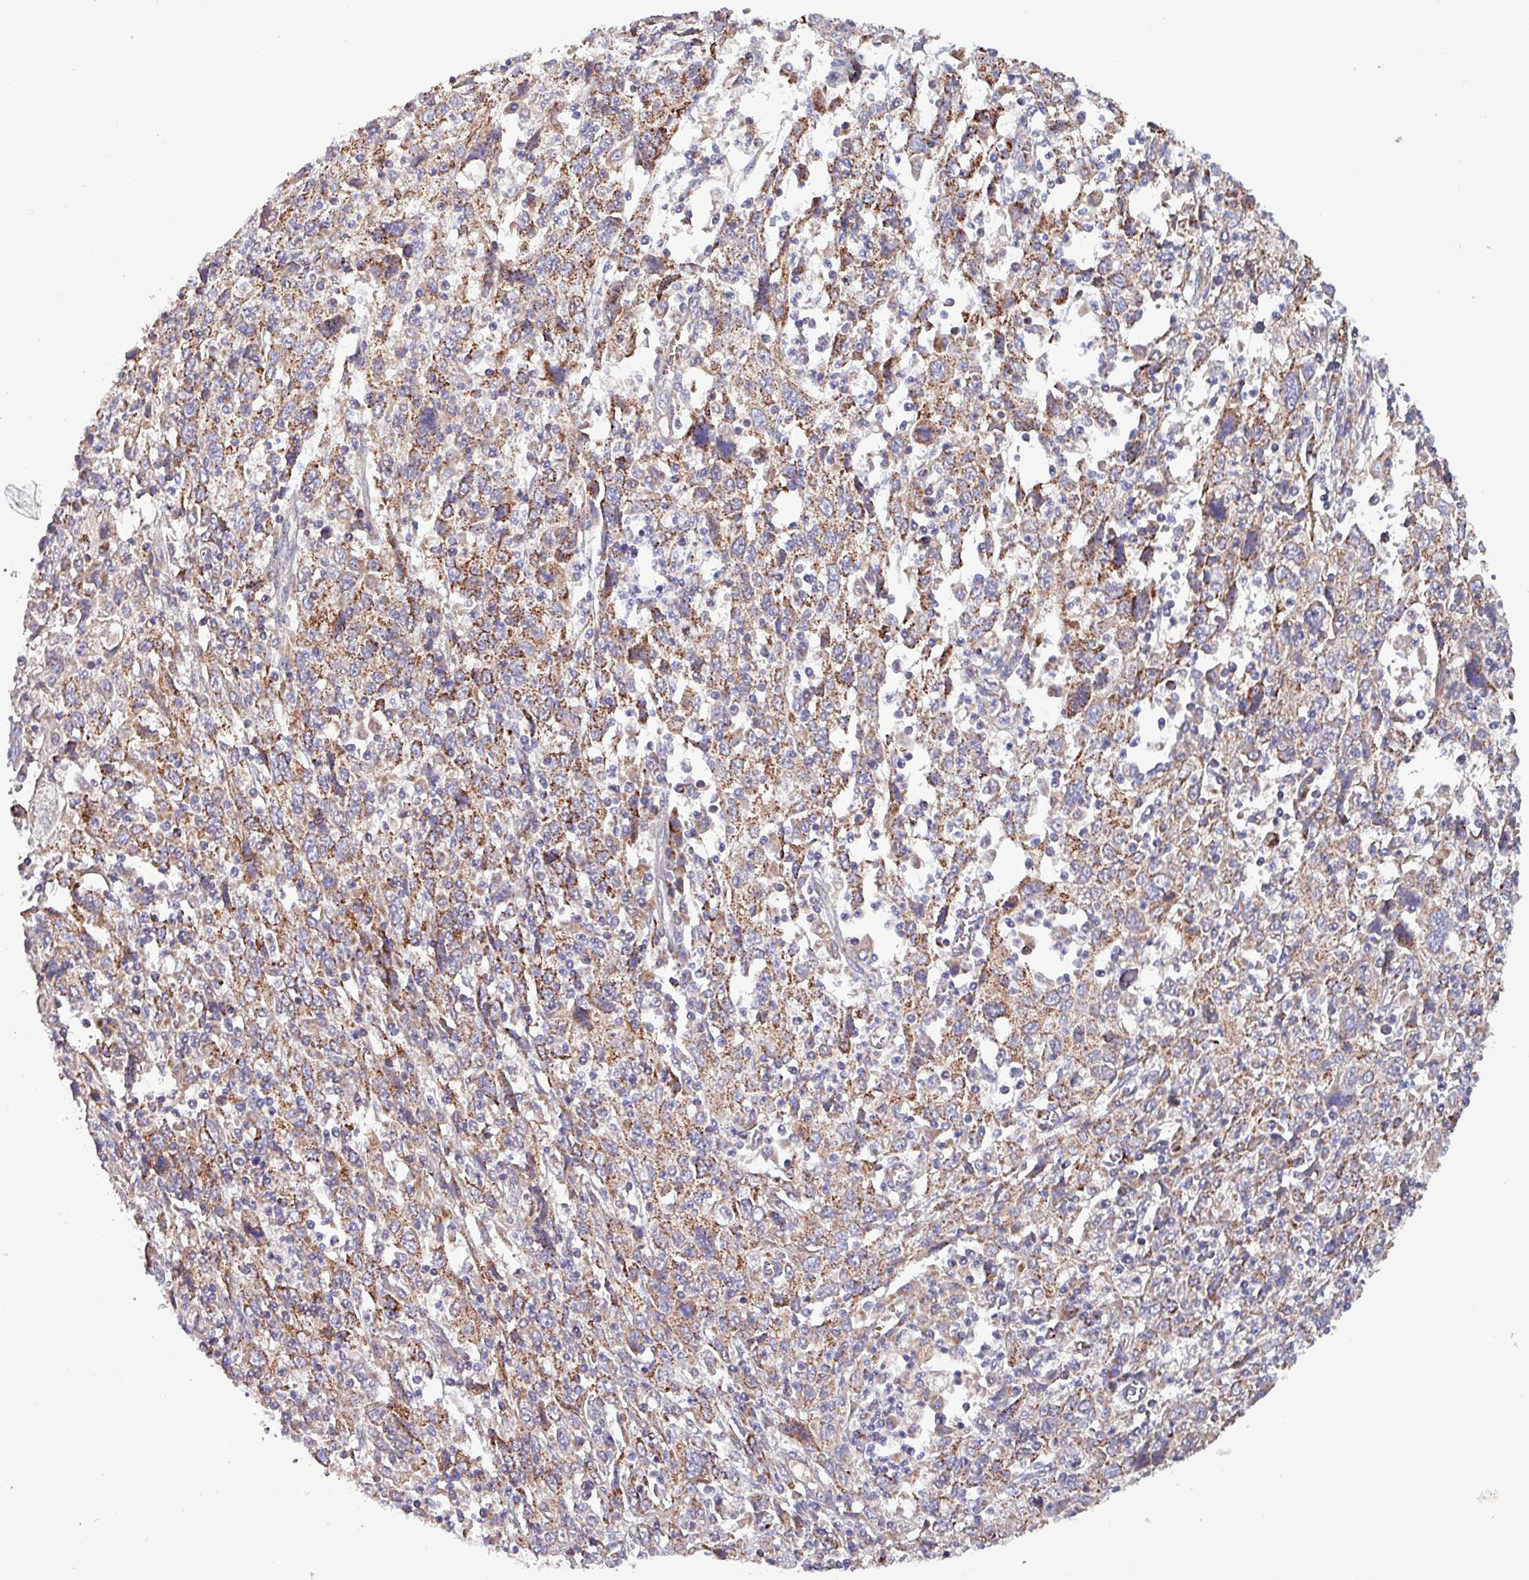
{"staining": {"intensity": "moderate", "quantity": ">75%", "location": "cytoplasmic/membranous"}, "tissue": "cervical cancer", "cell_type": "Tumor cells", "image_type": "cancer", "snomed": [{"axis": "morphology", "description": "Squamous cell carcinoma, NOS"}, {"axis": "topography", "description": "Cervix"}], "caption": "DAB (3,3'-diaminobenzidine) immunohistochemical staining of cervical cancer (squamous cell carcinoma) exhibits moderate cytoplasmic/membranous protein staining in approximately >75% of tumor cells.", "gene": "ZNF322", "patient": {"sex": "female", "age": 46}}